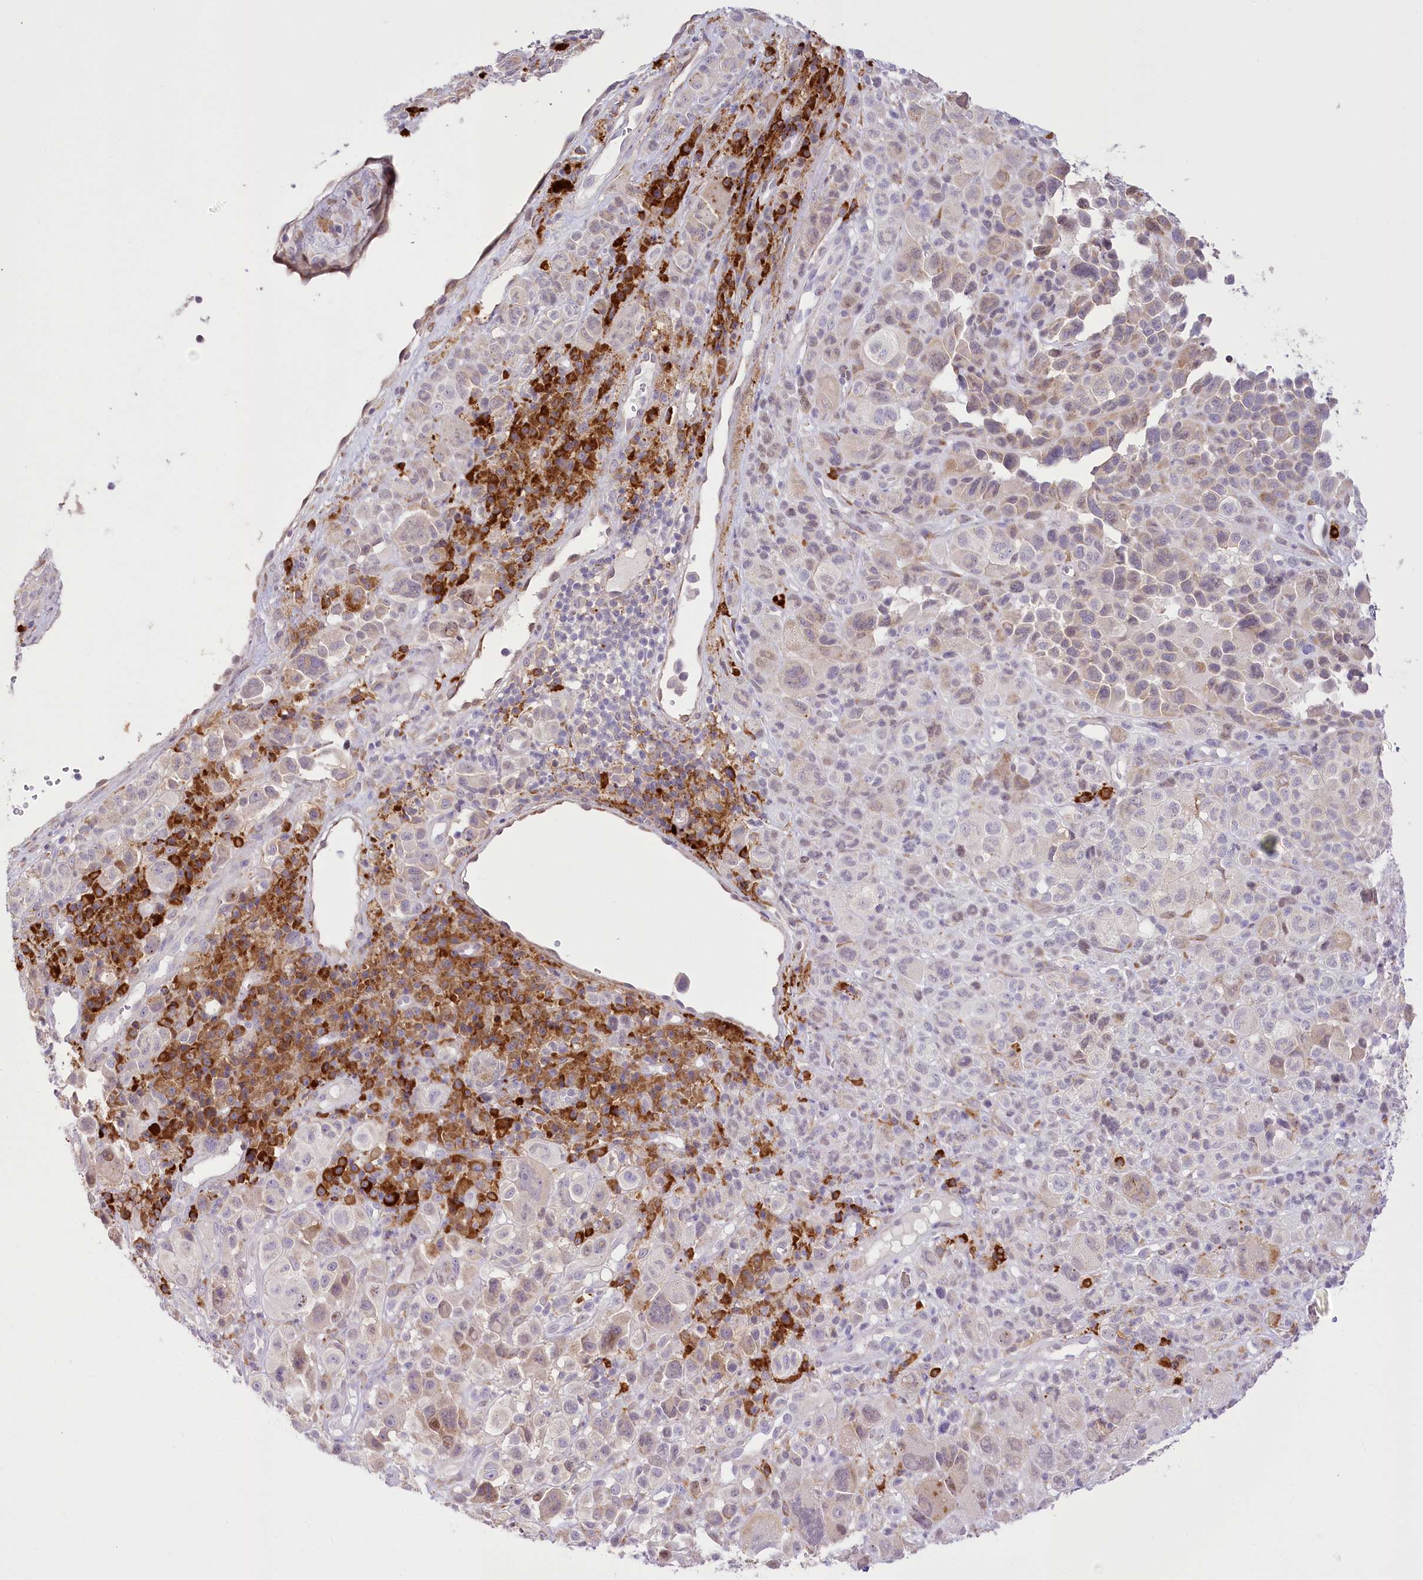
{"staining": {"intensity": "weak", "quantity": "<25%", "location": "cytoplasmic/membranous"}, "tissue": "melanoma", "cell_type": "Tumor cells", "image_type": "cancer", "snomed": [{"axis": "morphology", "description": "Malignant melanoma, NOS"}, {"axis": "topography", "description": "Skin of trunk"}], "caption": "This photomicrograph is of melanoma stained with immunohistochemistry (IHC) to label a protein in brown with the nuclei are counter-stained blue. There is no expression in tumor cells.", "gene": "NCKAP5", "patient": {"sex": "male", "age": 71}}